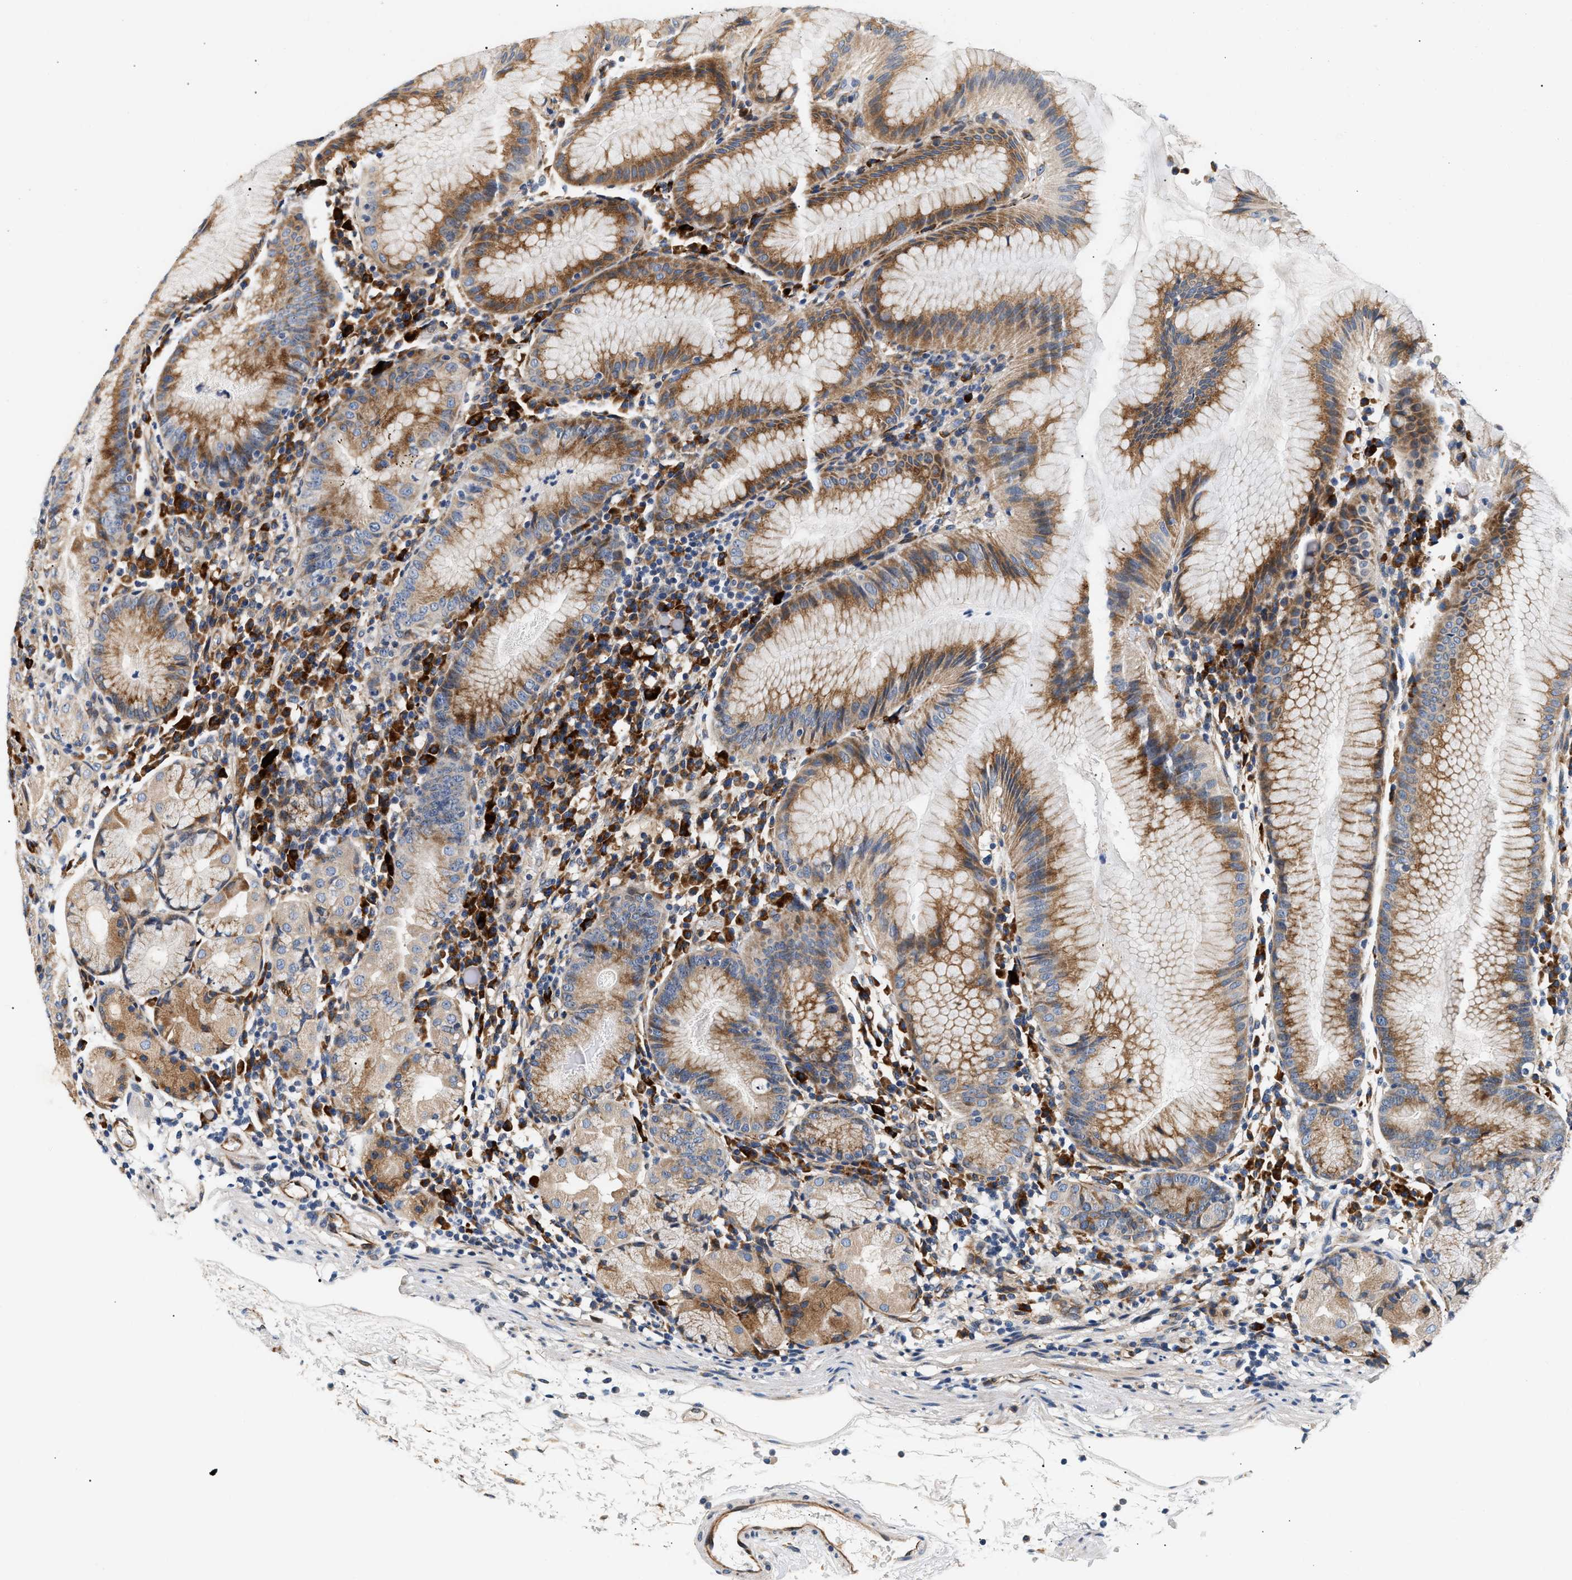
{"staining": {"intensity": "moderate", "quantity": ">75%", "location": "cytoplasmic/membranous"}, "tissue": "stomach", "cell_type": "Glandular cells", "image_type": "normal", "snomed": [{"axis": "morphology", "description": "Normal tissue, NOS"}, {"axis": "topography", "description": "Stomach"}, {"axis": "topography", "description": "Stomach, lower"}], "caption": "This histopathology image shows immunohistochemistry staining of unremarkable human stomach, with medium moderate cytoplasmic/membranous staining in approximately >75% of glandular cells.", "gene": "IFT74", "patient": {"sex": "female", "age": 75}}